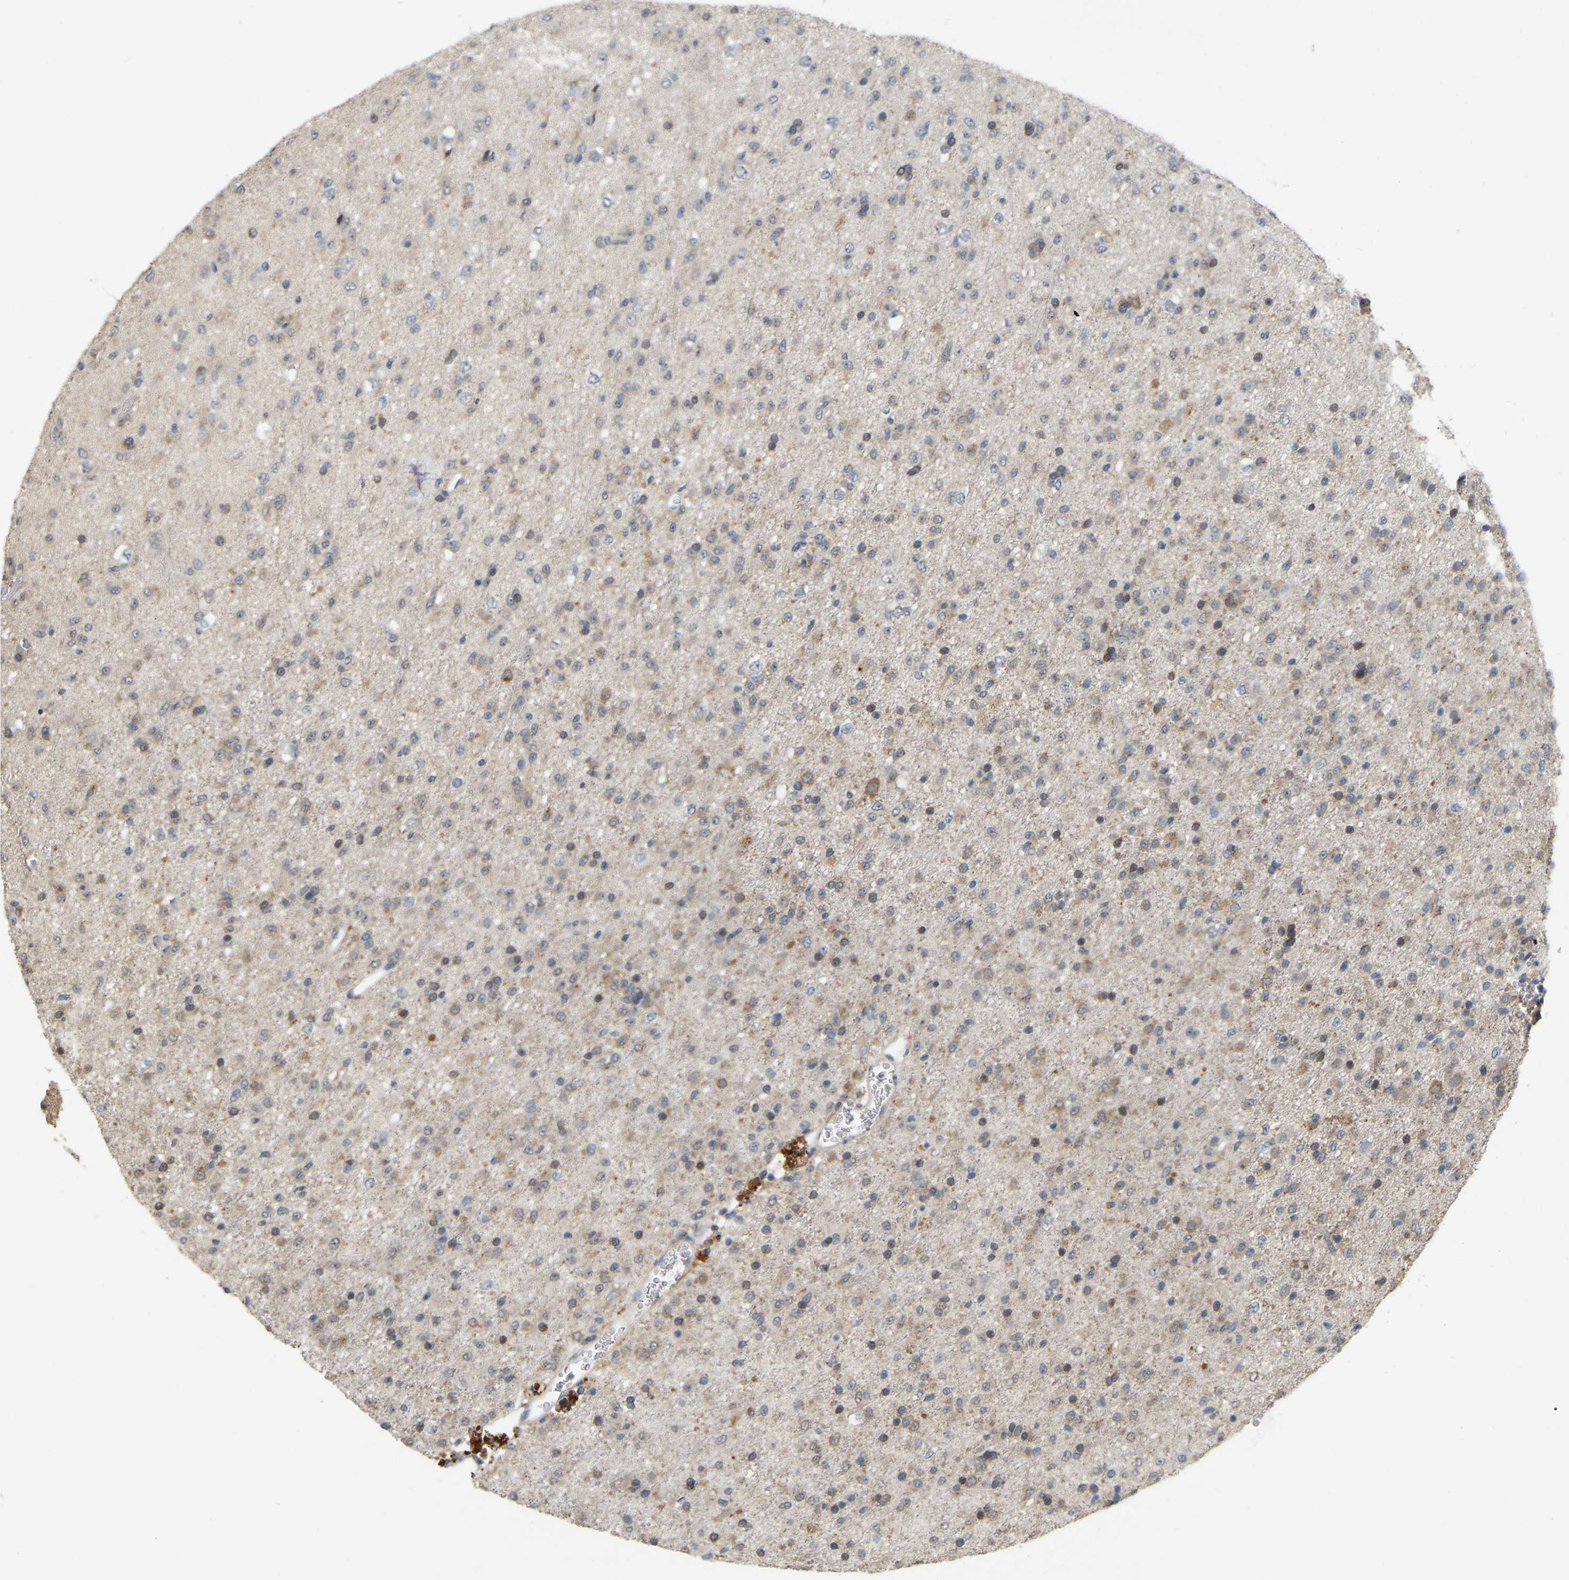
{"staining": {"intensity": "moderate", "quantity": "<25%", "location": "cytoplasmic/membranous"}, "tissue": "glioma", "cell_type": "Tumor cells", "image_type": "cancer", "snomed": [{"axis": "morphology", "description": "Glioma, malignant, Low grade"}, {"axis": "topography", "description": "Brain"}], "caption": "Tumor cells reveal low levels of moderate cytoplasmic/membranous staining in about <25% of cells in glioma.", "gene": "RUVBL1", "patient": {"sex": "male", "age": 65}}